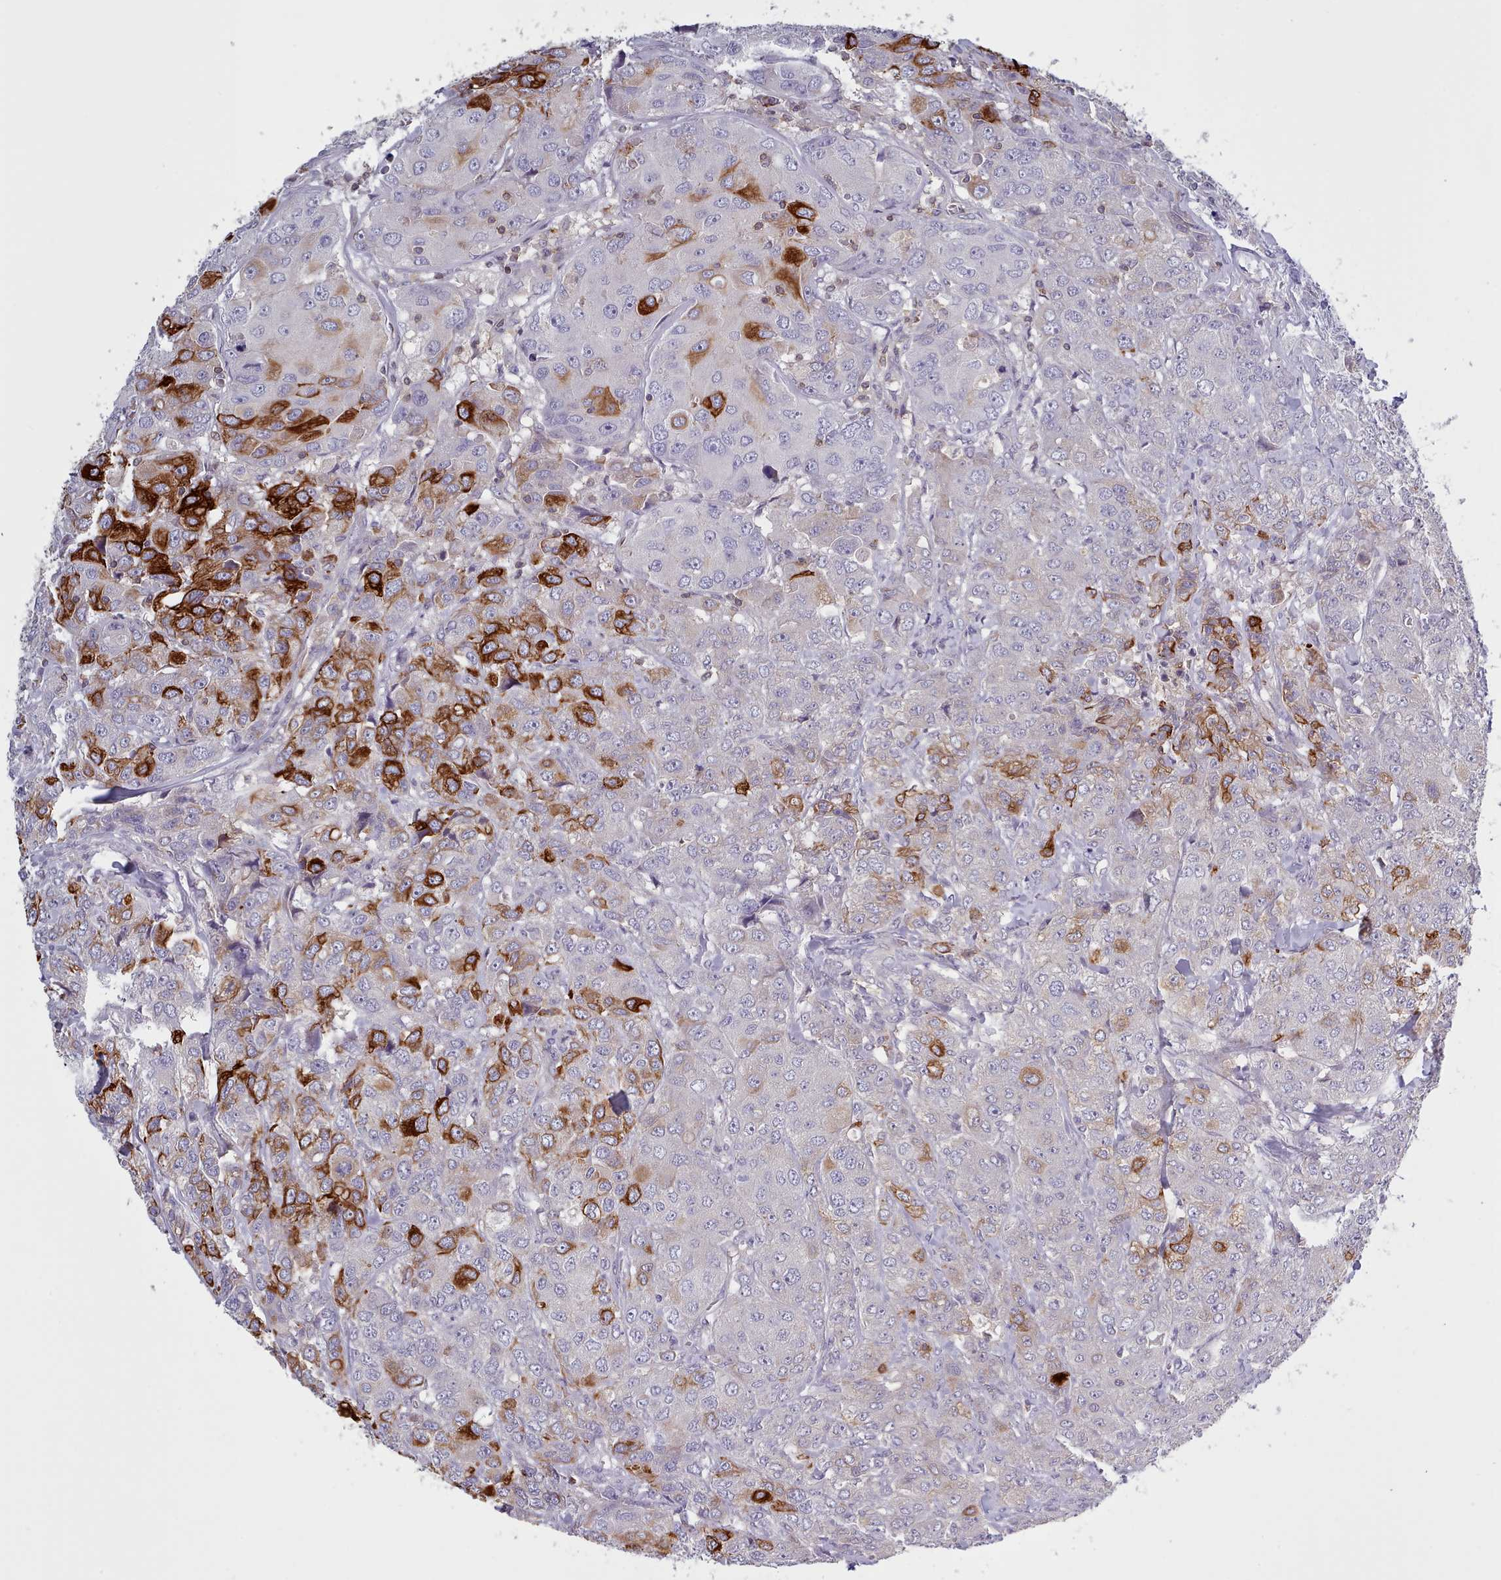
{"staining": {"intensity": "strong", "quantity": "<25%", "location": "cytoplasmic/membranous"}, "tissue": "breast cancer", "cell_type": "Tumor cells", "image_type": "cancer", "snomed": [{"axis": "morphology", "description": "Duct carcinoma"}, {"axis": "topography", "description": "Breast"}], "caption": "DAB (3,3'-diaminobenzidine) immunohistochemical staining of human invasive ductal carcinoma (breast) reveals strong cytoplasmic/membranous protein staining in about <25% of tumor cells.", "gene": "RAC2", "patient": {"sex": "female", "age": 43}}